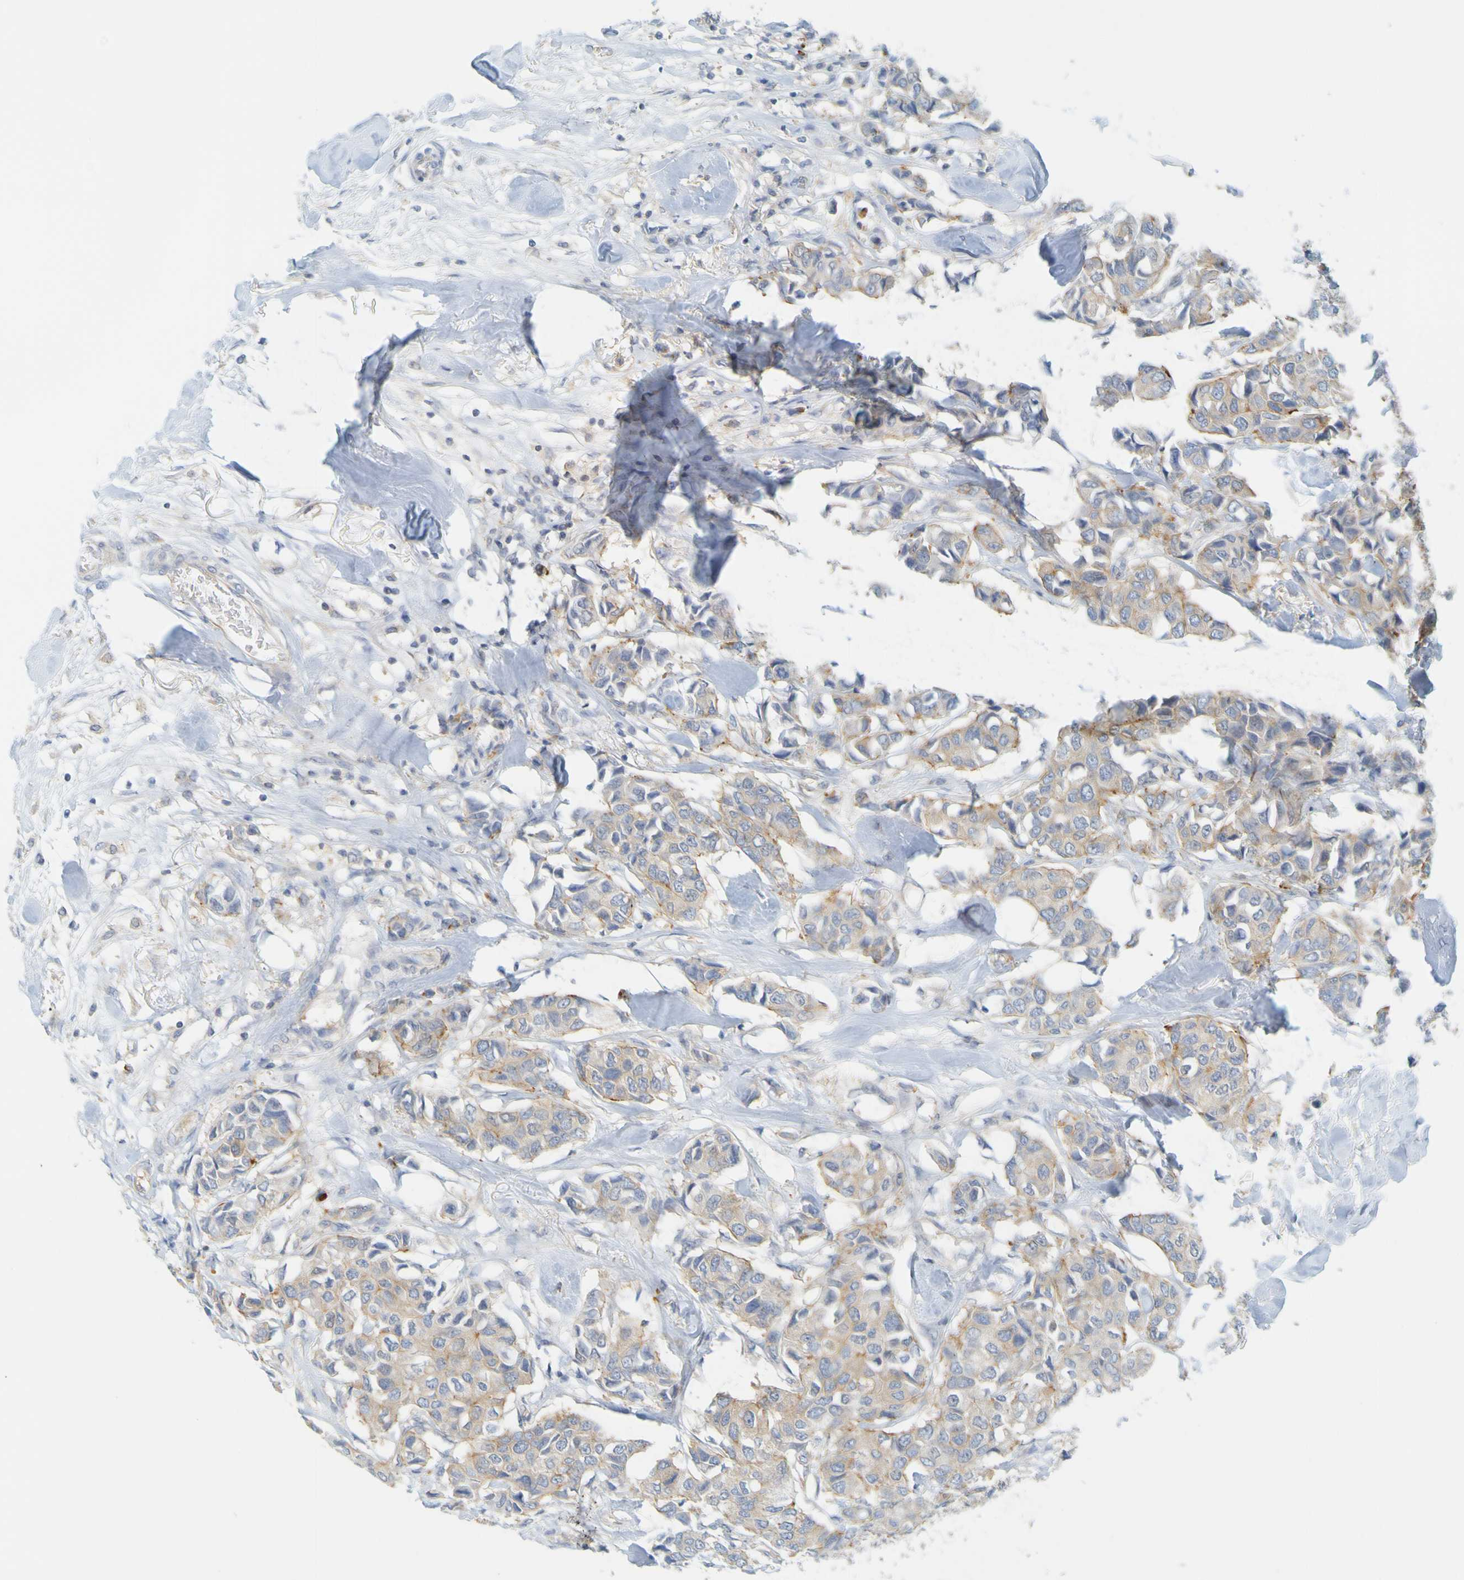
{"staining": {"intensity": "moderate", "quantity": ">75%", "location": "cytoplasmic/membranous"}, "tissue": "breast cancer", "cell_type": "Tumor cells", "image_type": "cancer", "snomed": [{"axis": "morphology", "description": "Duct carcinoma"}, {"axis": "topography", "description": "Breast"}], "caption": "Immunohistochemistry (IHC) of human breast cancer (invasive ductal carcinoma) demonstrates medium levels of moderate cytoplasmic/membranous staining in approximately >75% of tumor cells.", "gene": "APPL1", "patient": {"sex": "female", "age": 80}}